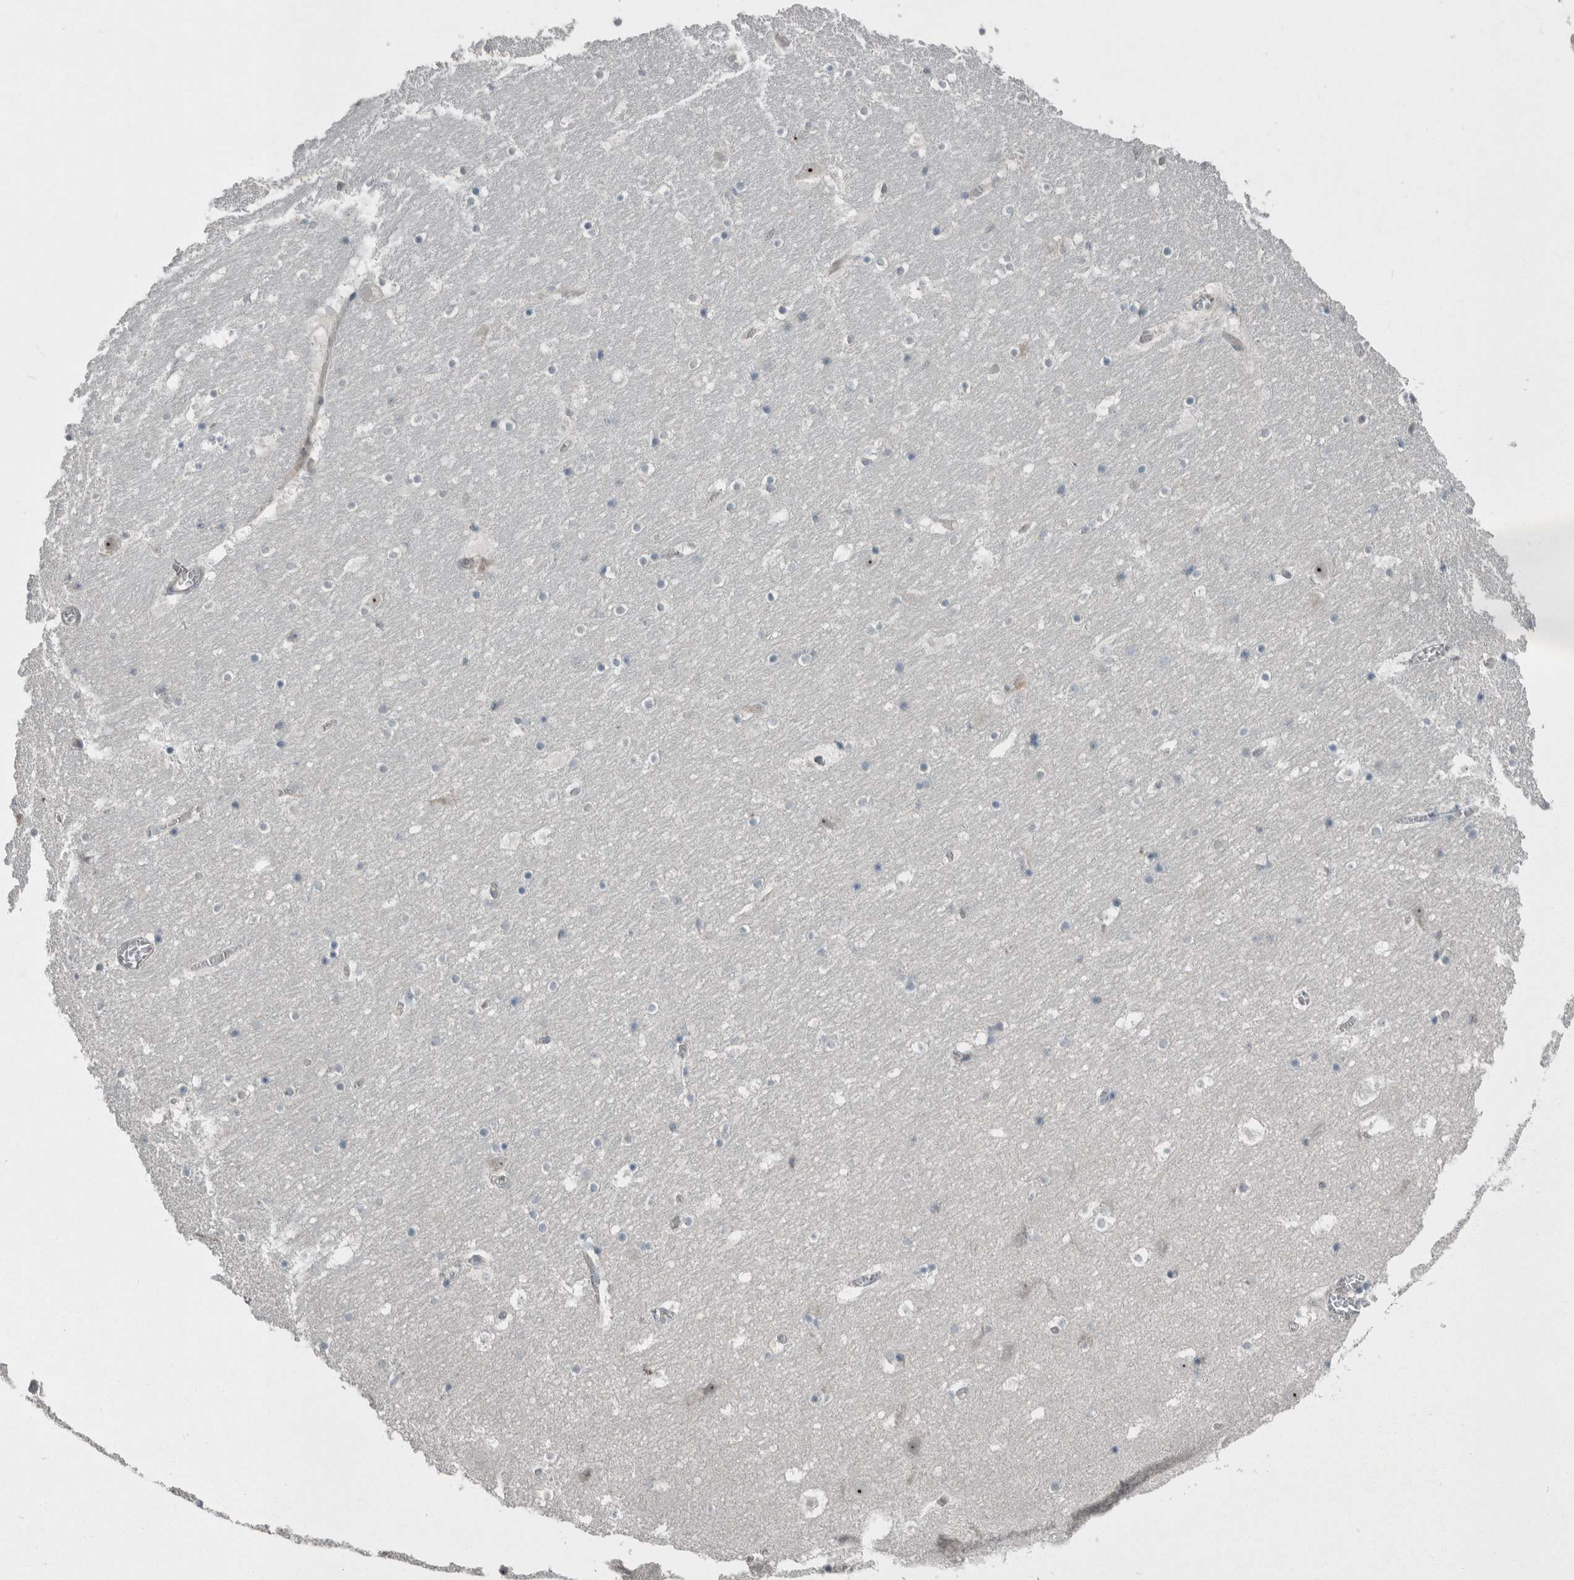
{"staining": {"intensity": "negative", "quantity": "none", "location": "none"}, "tissue": "hippocampus", "cell_type": "Glial cells", "image_type": "normal", "snomed": [{"axis": "morphology", "description": "Normal tissue, NOS"}, {"axis": "topography", "description": "Hippocampus"}], "caption": "A high-resolution histopathology image shows IHC staining of normal hippocampus, which demonstrates no significant expression in glial cells.", "gene": "USP25", "patient": {"sex": "male", "age": 45}}